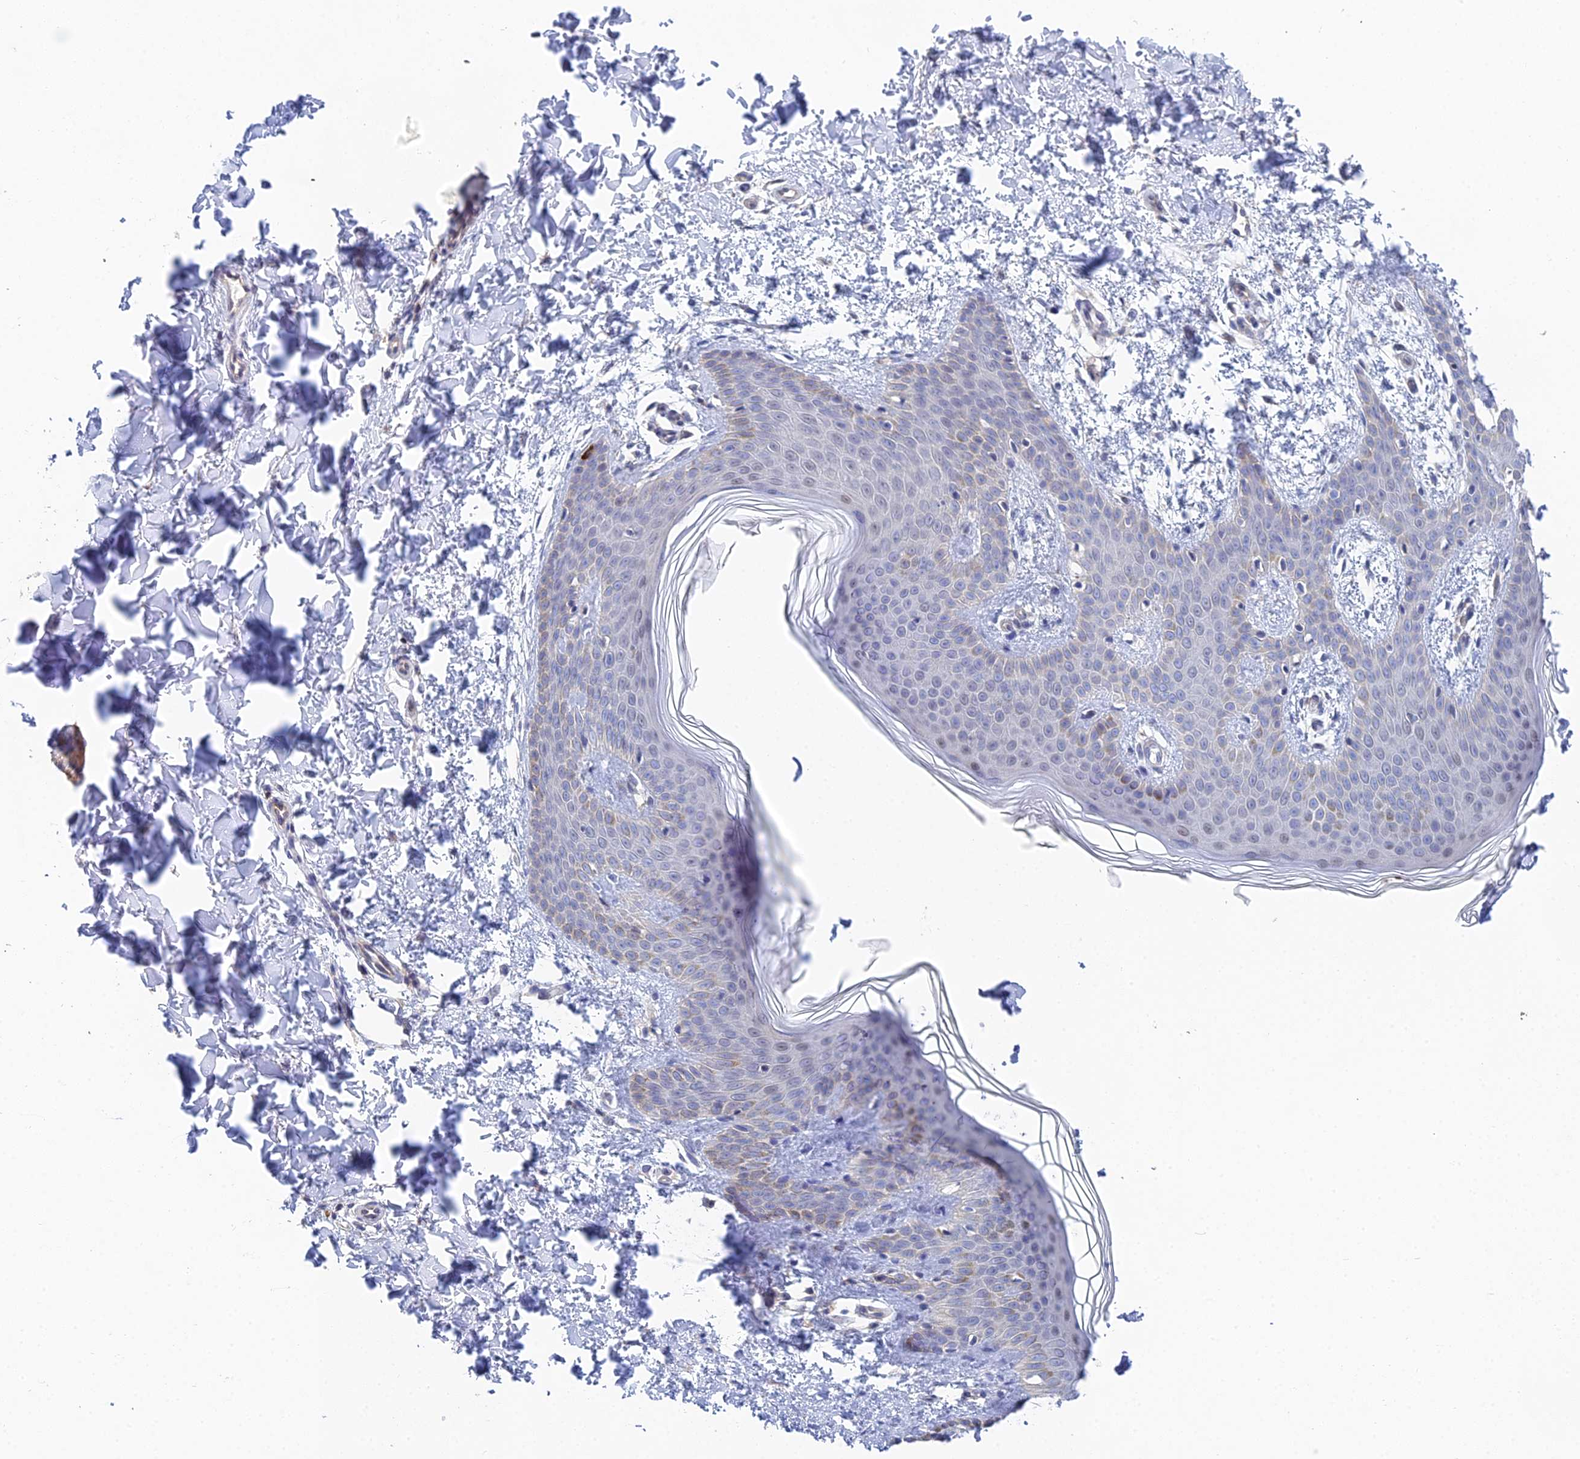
{"staining": {"intensity": "negative", "quantity": "none", "location": "none"}, "tissue": "skin", "cell_type": "Fibroblasts", "image_type": "normal", "snomed": [{"axis": "morphology", "description": "Normal tissue, NOS"}, {"axis": "topography", "description": "Skin"}], "caption": "Micrograph shows no protein expression in fibroblasts of normal skin. (Stains: DAB immunohistochemistry (IHC) with hematoxylin counter stain, Microscopy: brightfield microscopy at high magnification).", "gene": "DNAH14", "patient": {"sex": "male", "age": 36}}